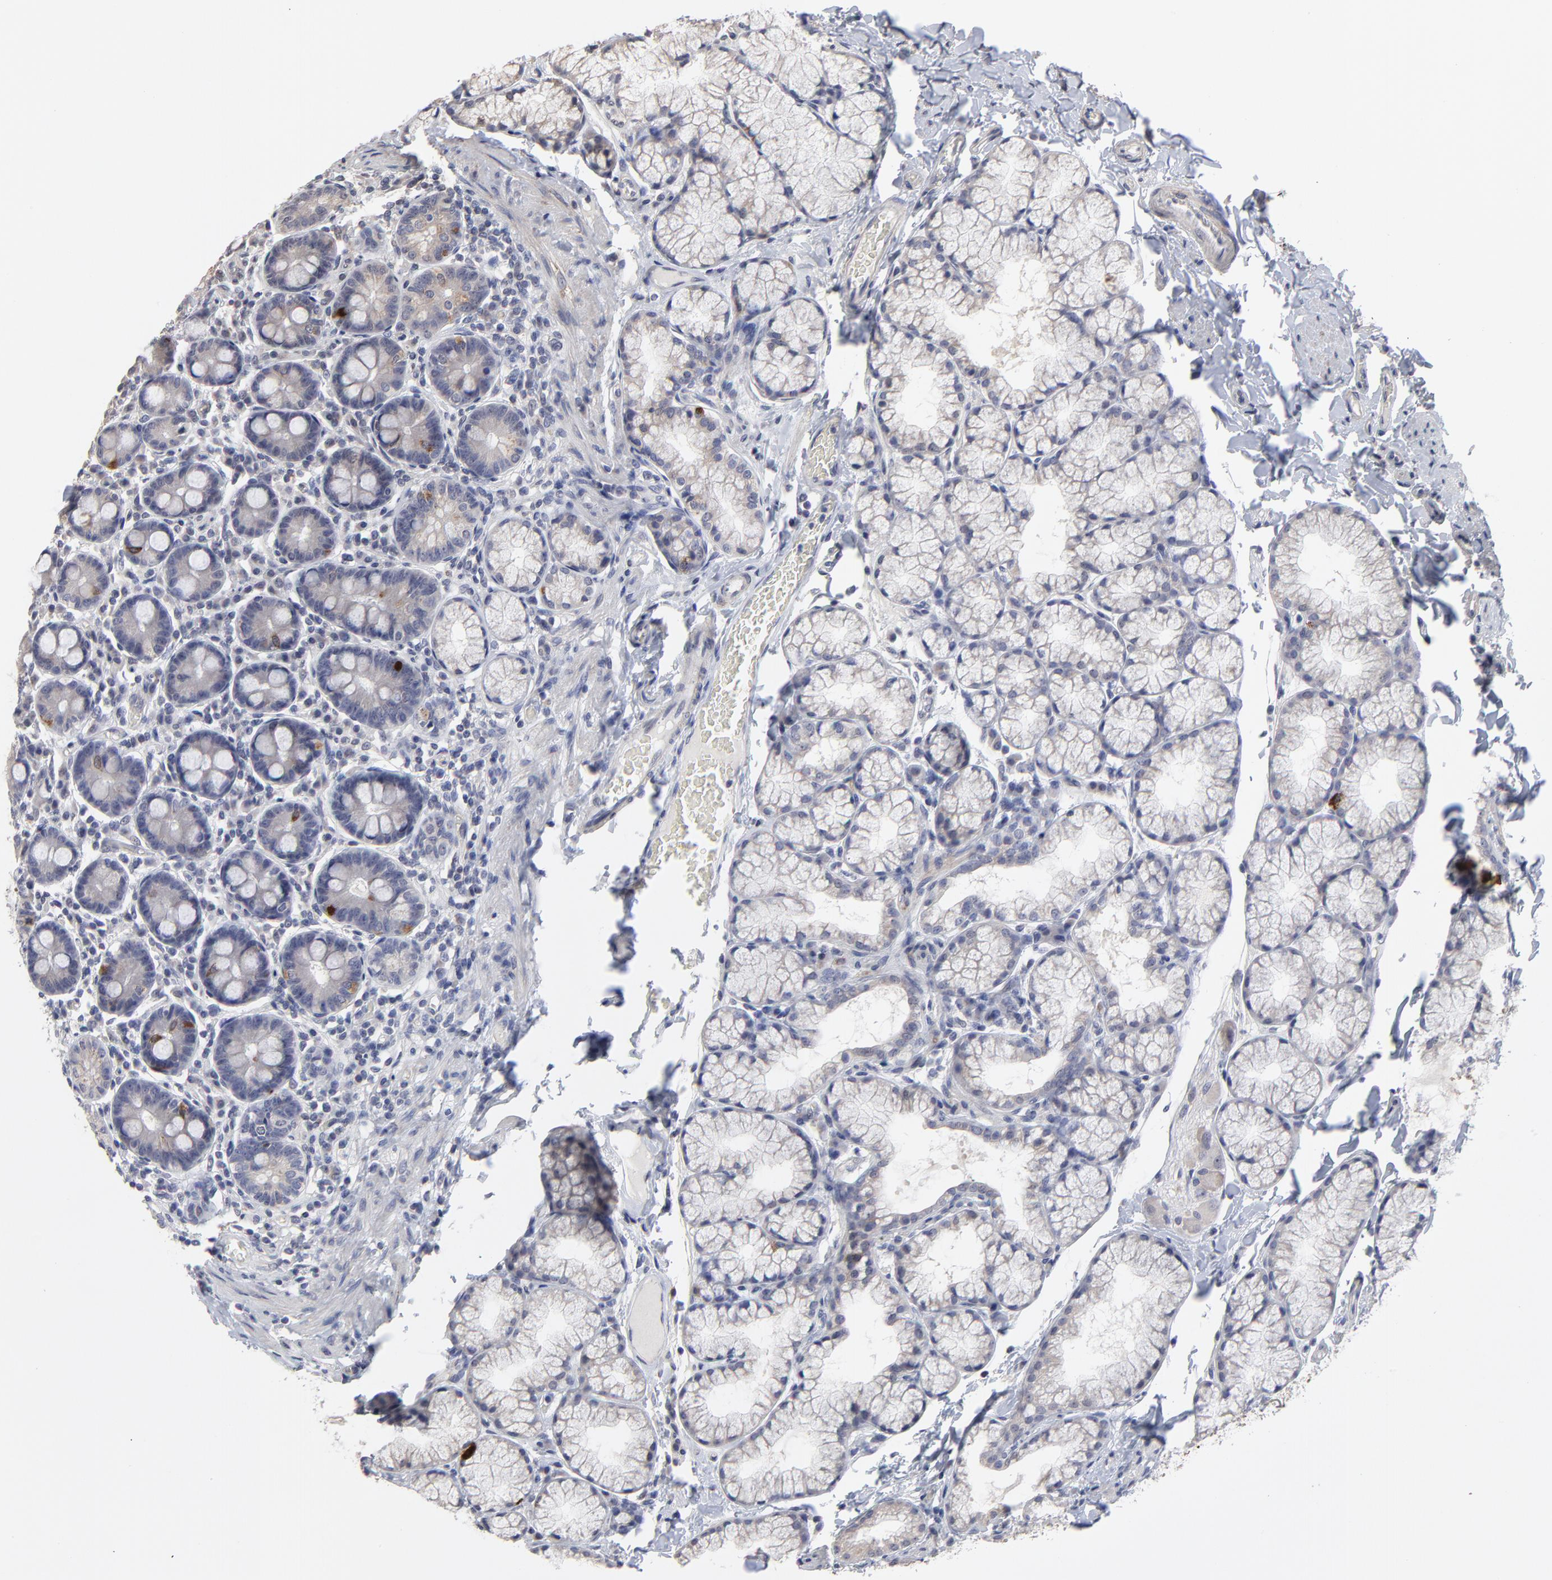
{"staining": {"intensity": "strong", "quantity": "<25%", "location": "cytoplasmic/membranous"}, "tissue": "duodenum", "cell_type": "Glandular cells", "image_type": "normal", "snomed": [{"axis": "morphology", "description": "Normal tissue, NOS"}, {"axis": "topography", "description": "Duodenum"}], "caption": "This photomicrograph demonstrates immunohistochemistry (IHC) staining of normal duodenum, with medium strong cytoplasmic/membranous expression in approximately <25% of glandular cells.", "gene": "MAGEA10", "patient": {"sex": "male", "age": 50}}